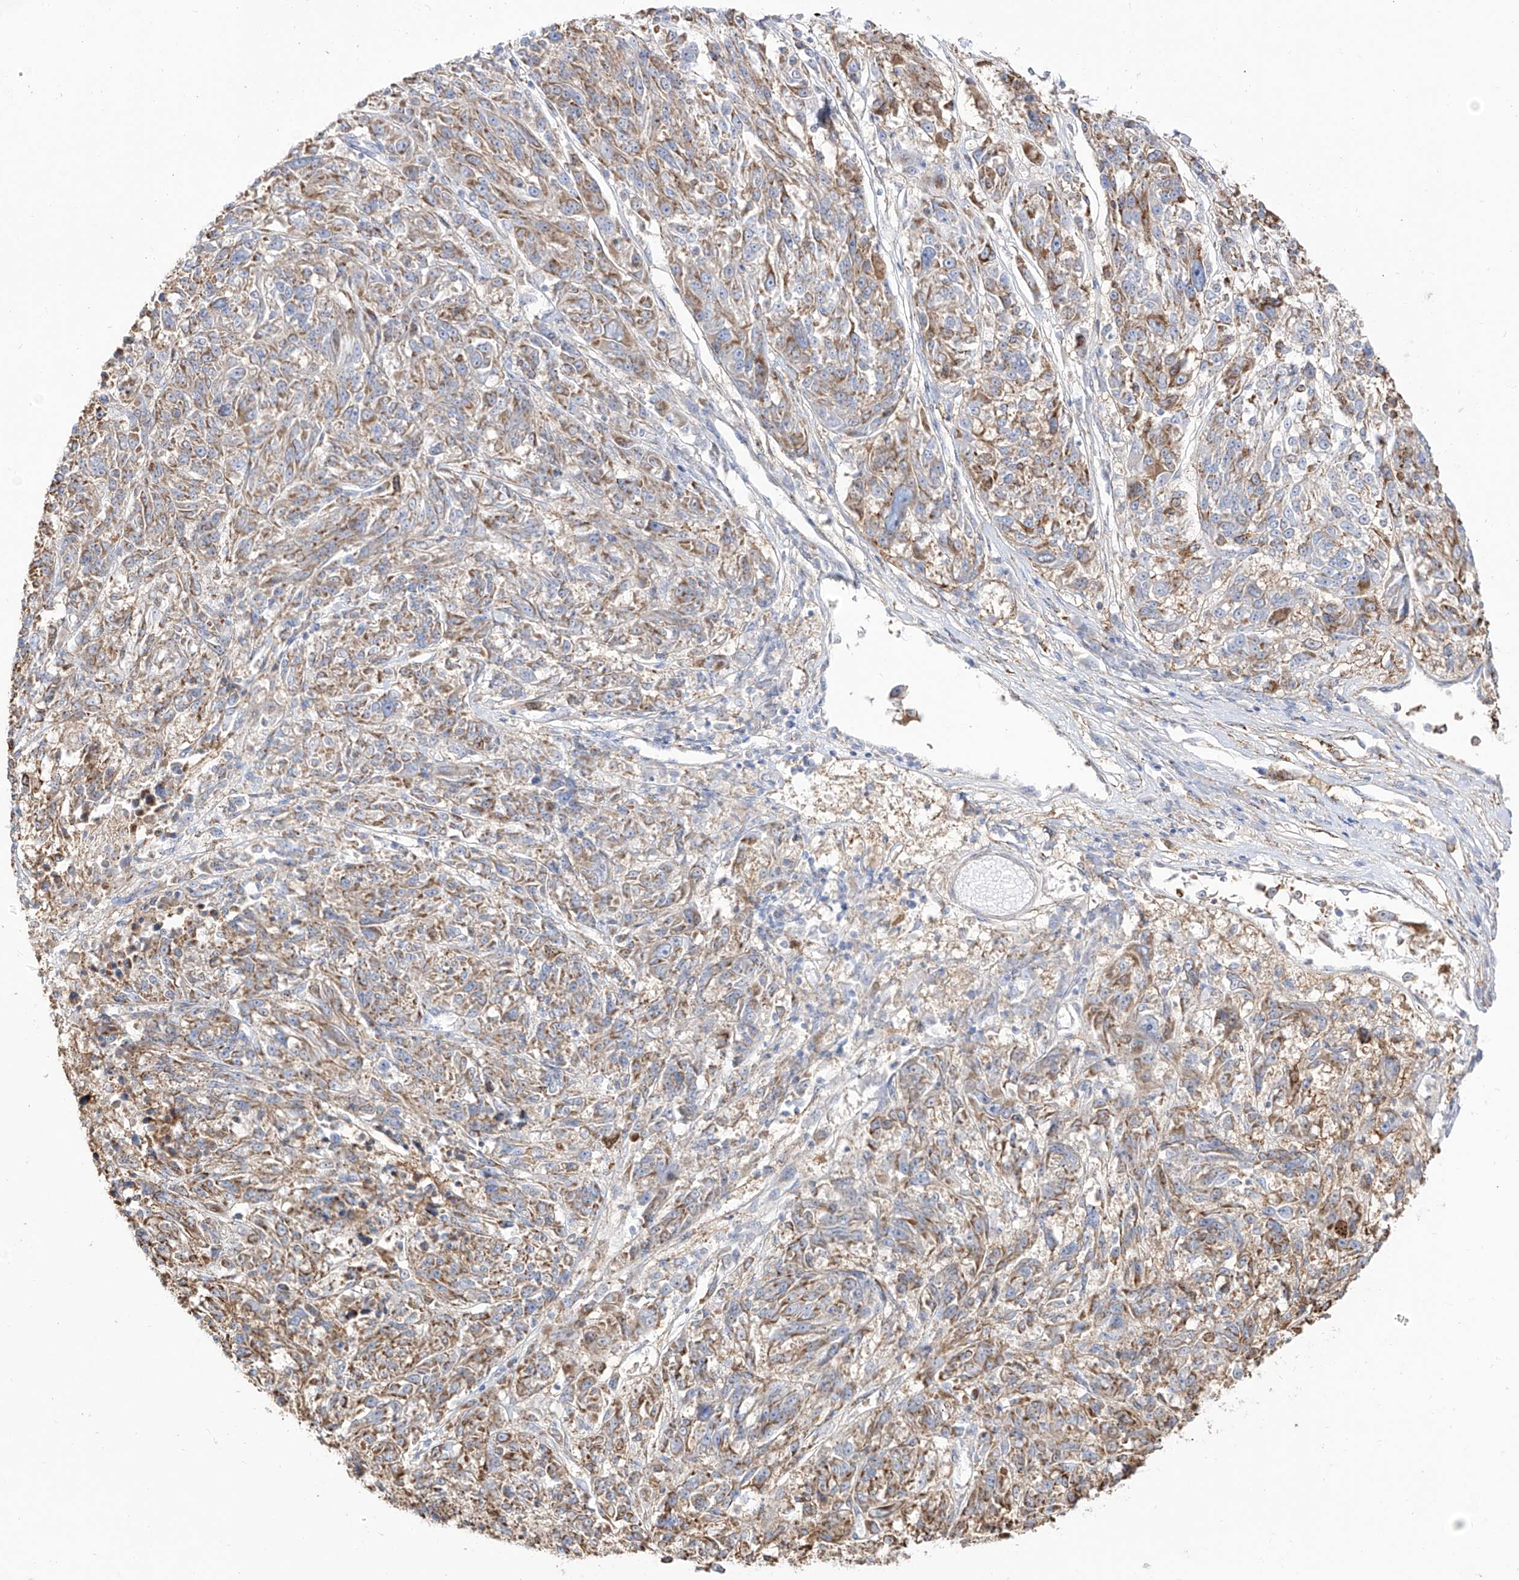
{"staining": {"intensity": "weak", "quantity": ">75%", "location": "cytoplasmic/membranous"}, "tissue": "melanoma", "cell_type": "Tumor cells", "image_type": "cancer", "snomed": [{"axis": "morphology", "description": "Malignant melanoma, NOS"}, {"axis": "topography", "description": "Skin"}], "caption": "Immunohistochemical staining of melanoma shows low levels of weak cytoplasmic/membranous protein positivity in about >75% of tumor cells. The staining was performed using DAB (3,3'-diaminobenzidine), with brown indicating positive protein expression. Nuclei are stained blue with hematoxylin.", "gene": "ZGRF1", "patient": {"sex": "male", "age": 53}}